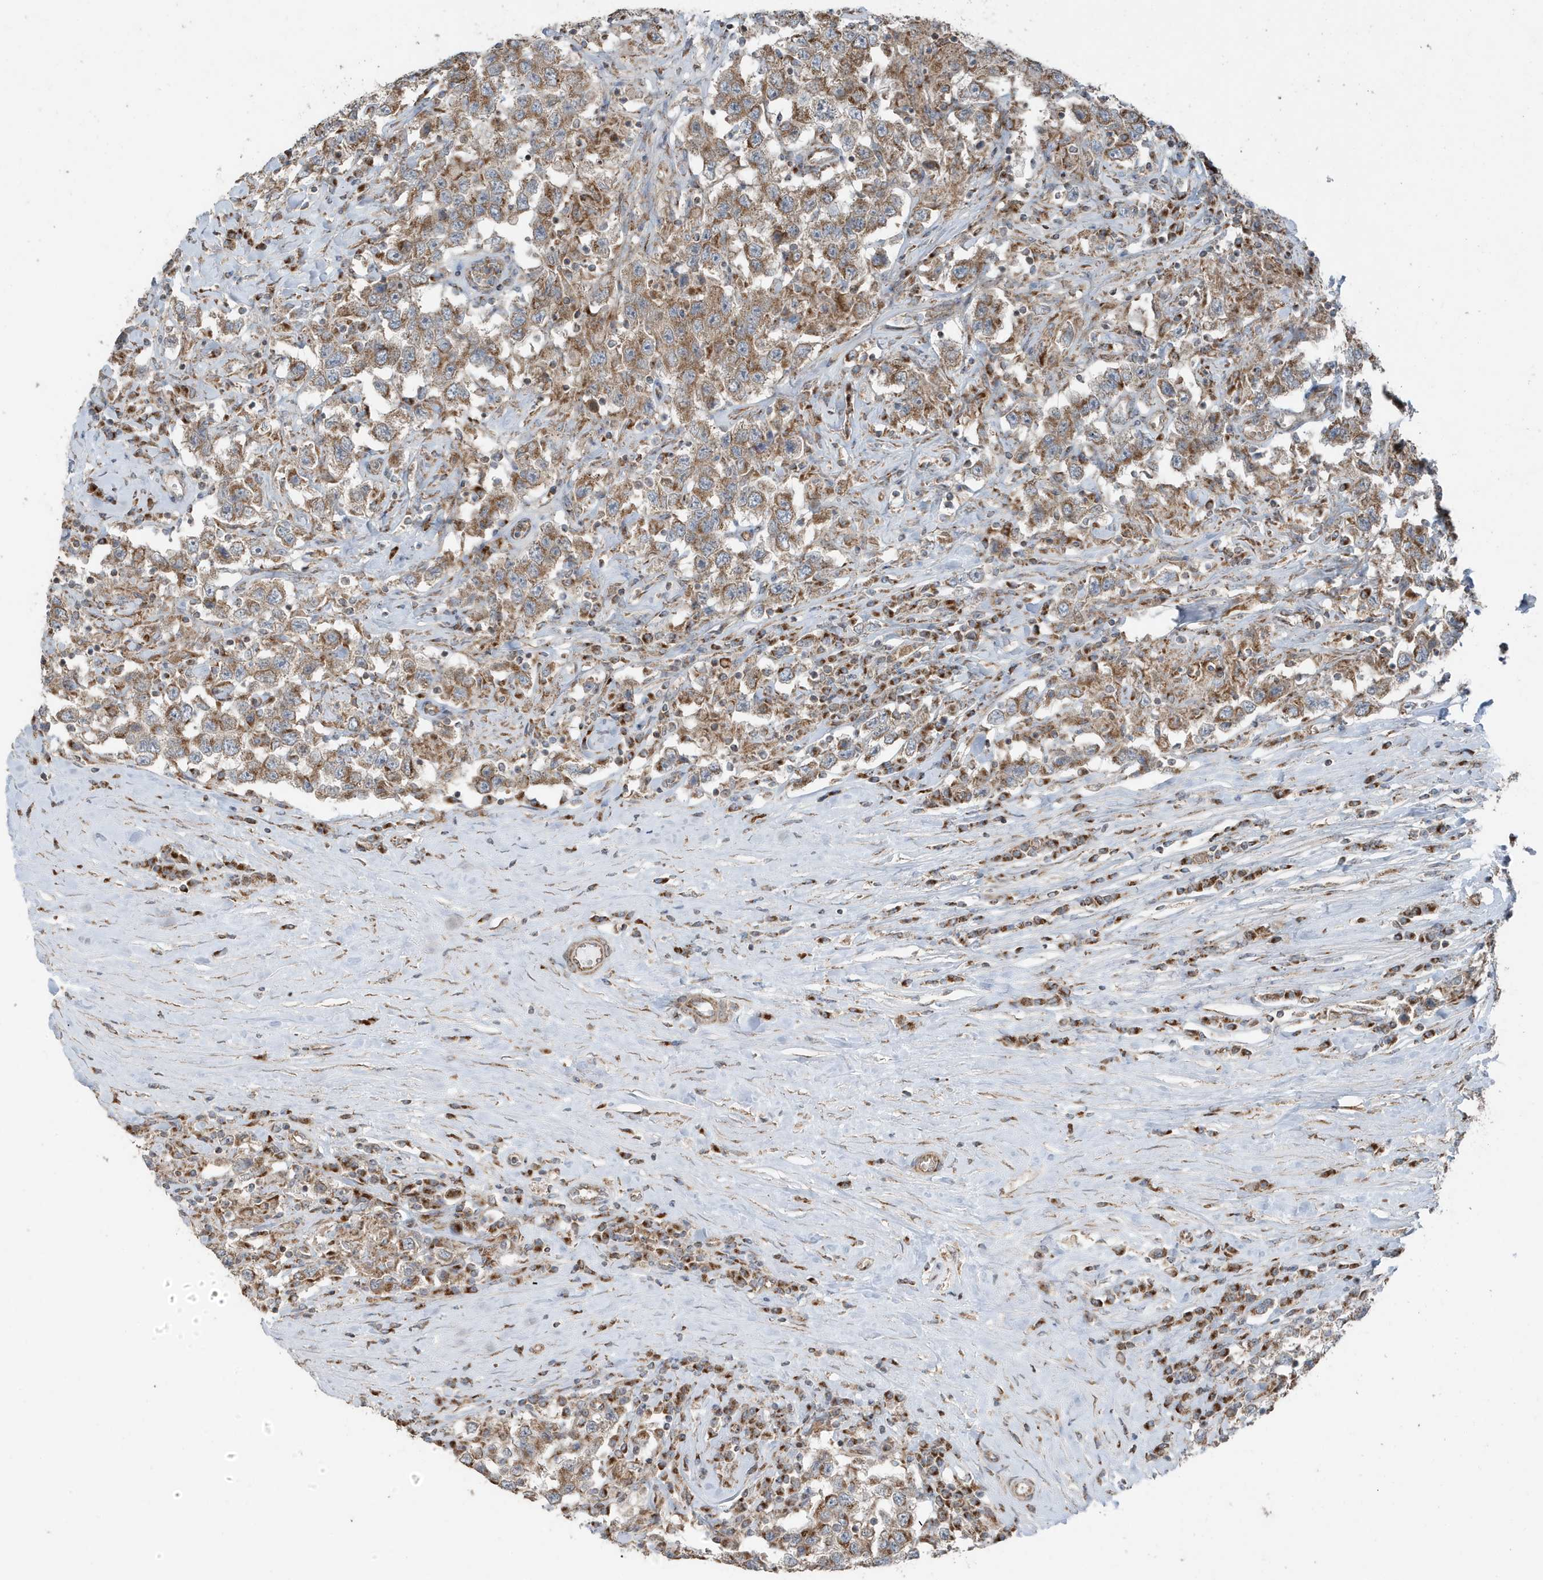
{"staining": {"intensity": "moderate", "quantity": ">75%", "location": "cytoplasmic/membranous"}, "tissue": "testis cancer", "cell_type": "Tumor cells", "image_type": "cancer", "snomed": [{"axis": "morphology", "description": "Seminoma, NOS"}, {"axis": "topography", "description": "Testis"}], "caption": "This histopathology image reveals immunohistochemistry staining of human testis cancer, with medium moderate cytoplasmic/membranous expression in approximately >75% of tumor cells.", "gene": "GOLGA4", "patient": {"sex": "male", "age": 41}}